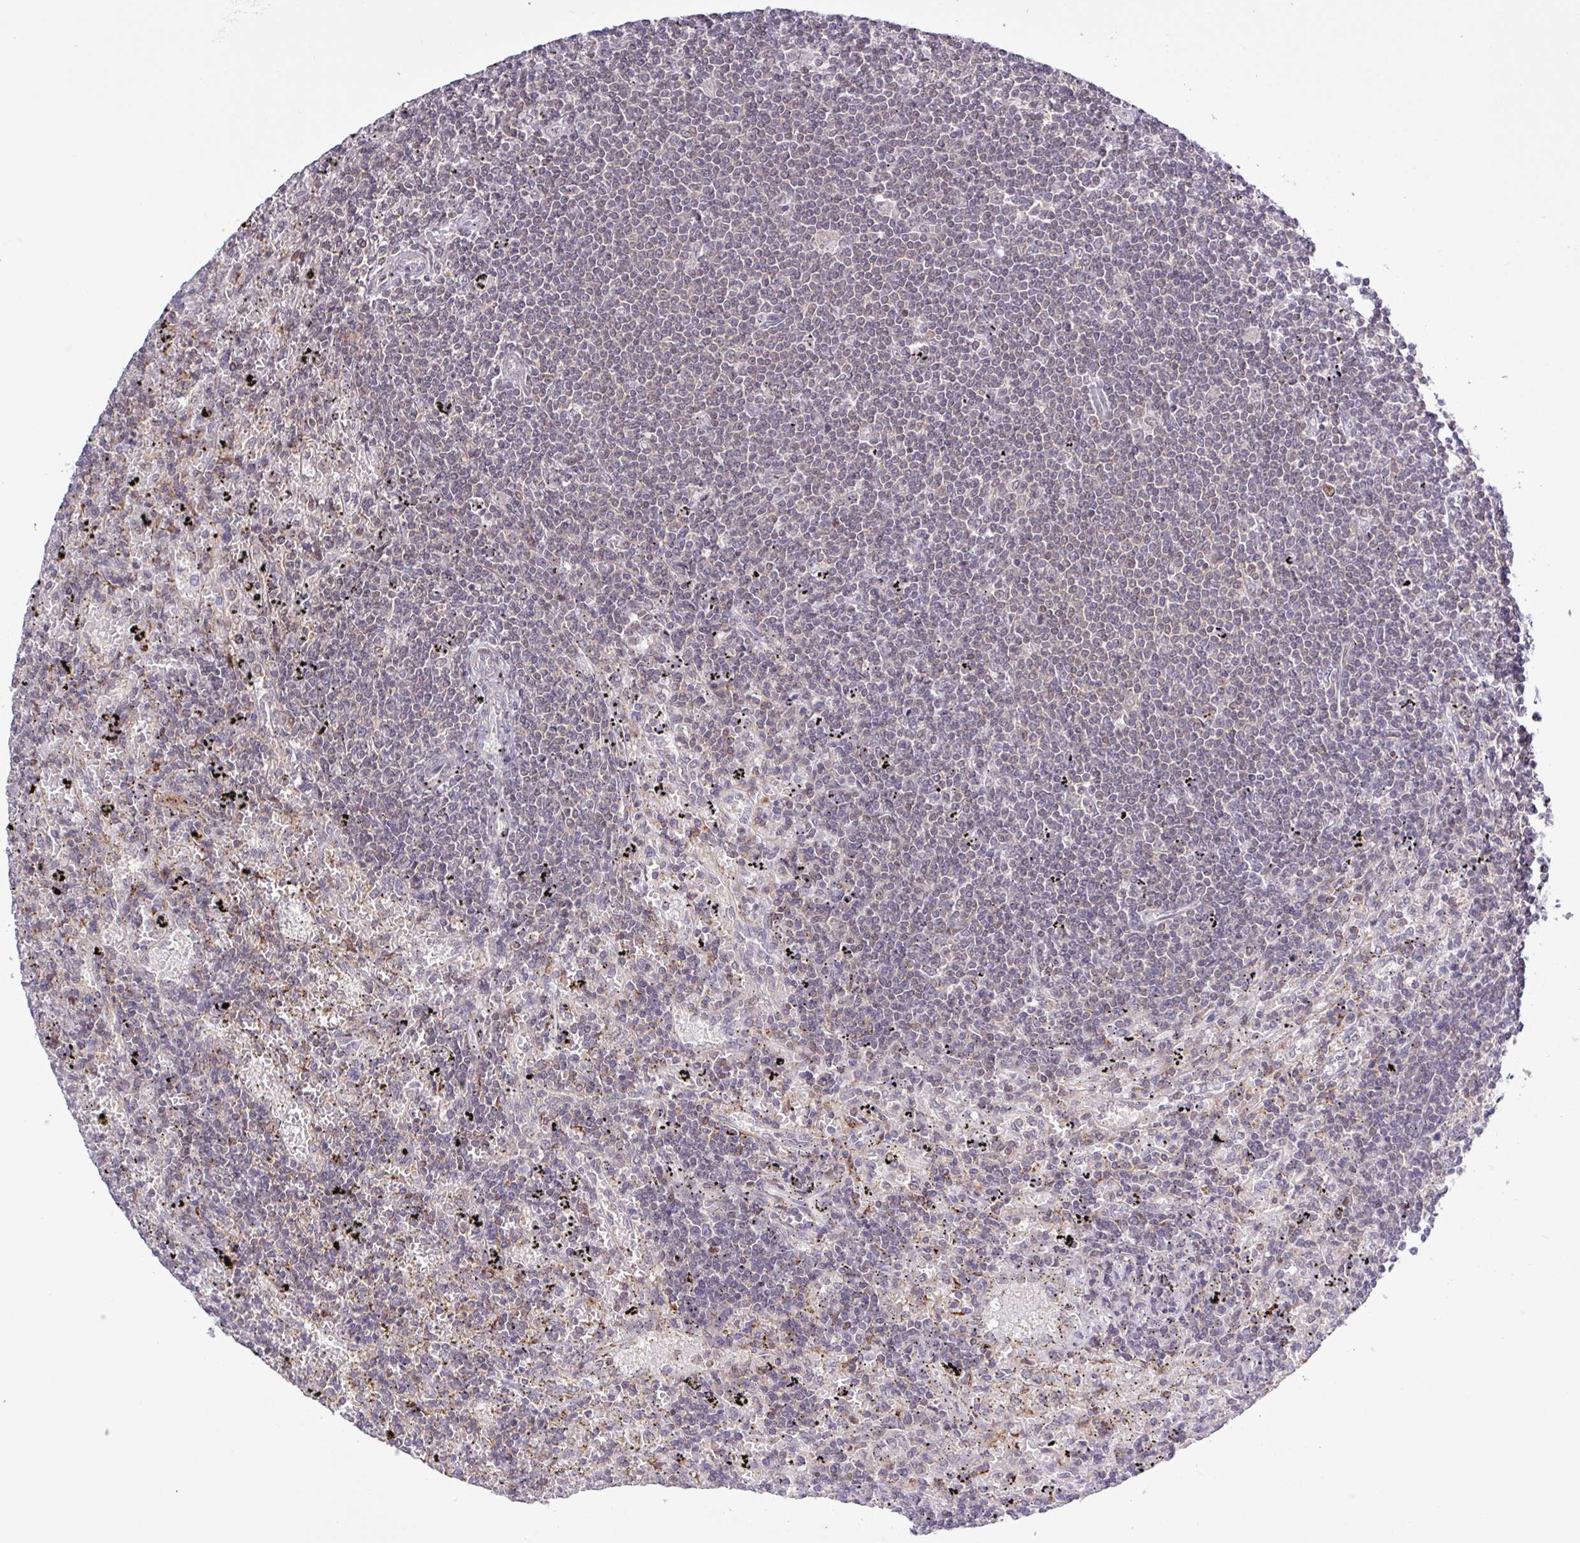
{"staining": {"intensity": "weak", "quantity": "25%-75%", "location": "nuclear"}, "tissue": "lymphoma", "cell_type": "Tumor cells", "image_type": "cancer", "snomed": [{"axis": "morphology", "description": "Malignant lymphoma, non-Hodgkin's type, Low grade"}, {"axis": "topography", "description": "Spleen"}], "caption": "Protein staining by immunohistochemistry displays weak nuclear expression in about 25%-75% of tumor cells in lymphoma. The staining is performed using DAB (3,3'-diaminobenzidine) brown chromogen to label protein expression. The nuclei are counter-stained blue using hematoxylin.", "gene": "RTL3", "patient": {"sex": "male", "age": 76}}